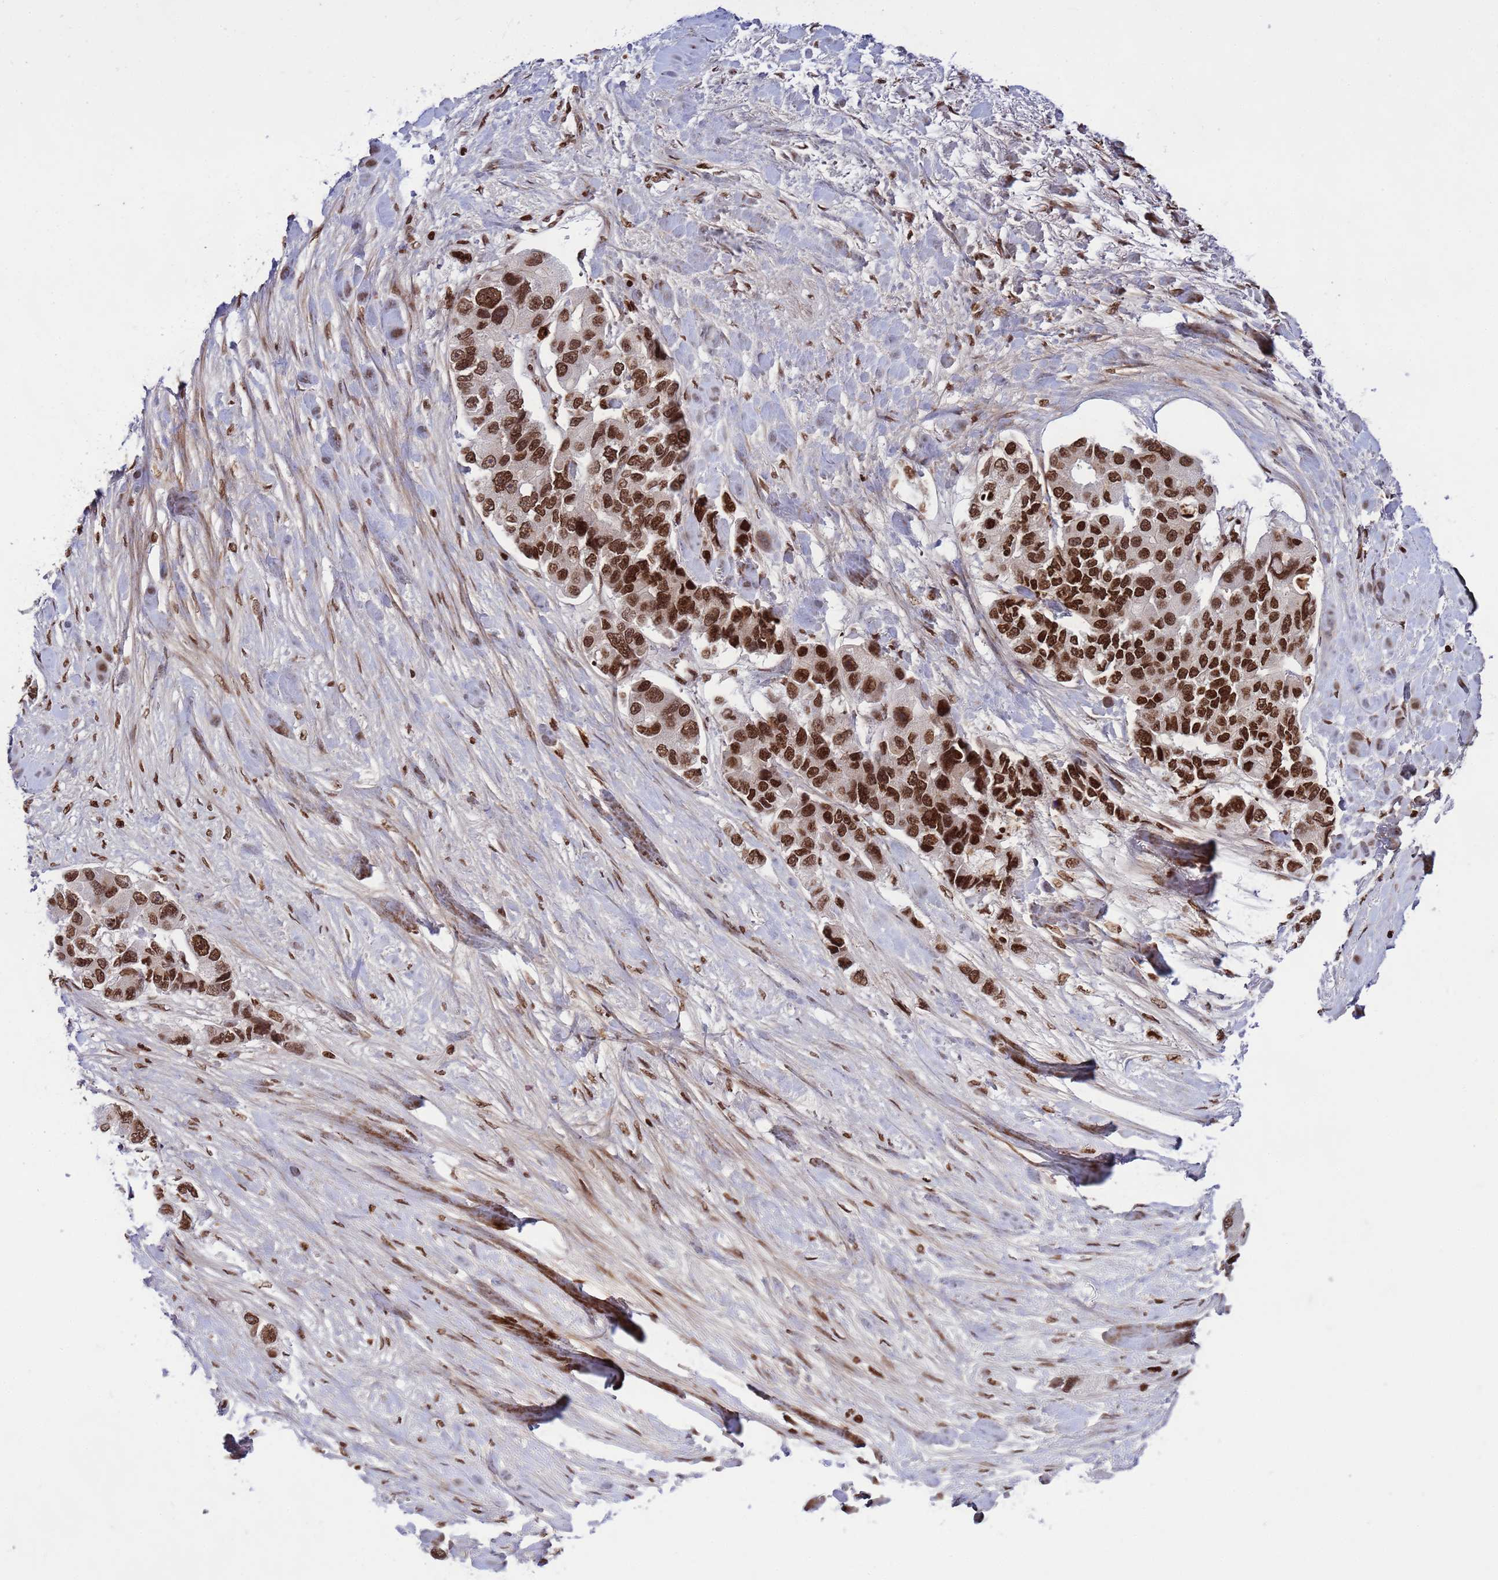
{"staining": {"intensity": "strong", "quantity": ">75%", "location": "nuclear"}, "tissue": "lung cancer", "cell_type": "Tumor cells", "image_type": "cancer", "snomed": [{"axis": "morphology", "description": "Adenocarcinoma, NOS"}, {"axis": "topography", "description": "Lung"}], "caption": "Tumor cells exhibit high levels of strong nuclear positivity in approximately >75% of cells in lung cancer.", "gene": "H3-3B", "patient": {"sex": "female", "age": 54}}